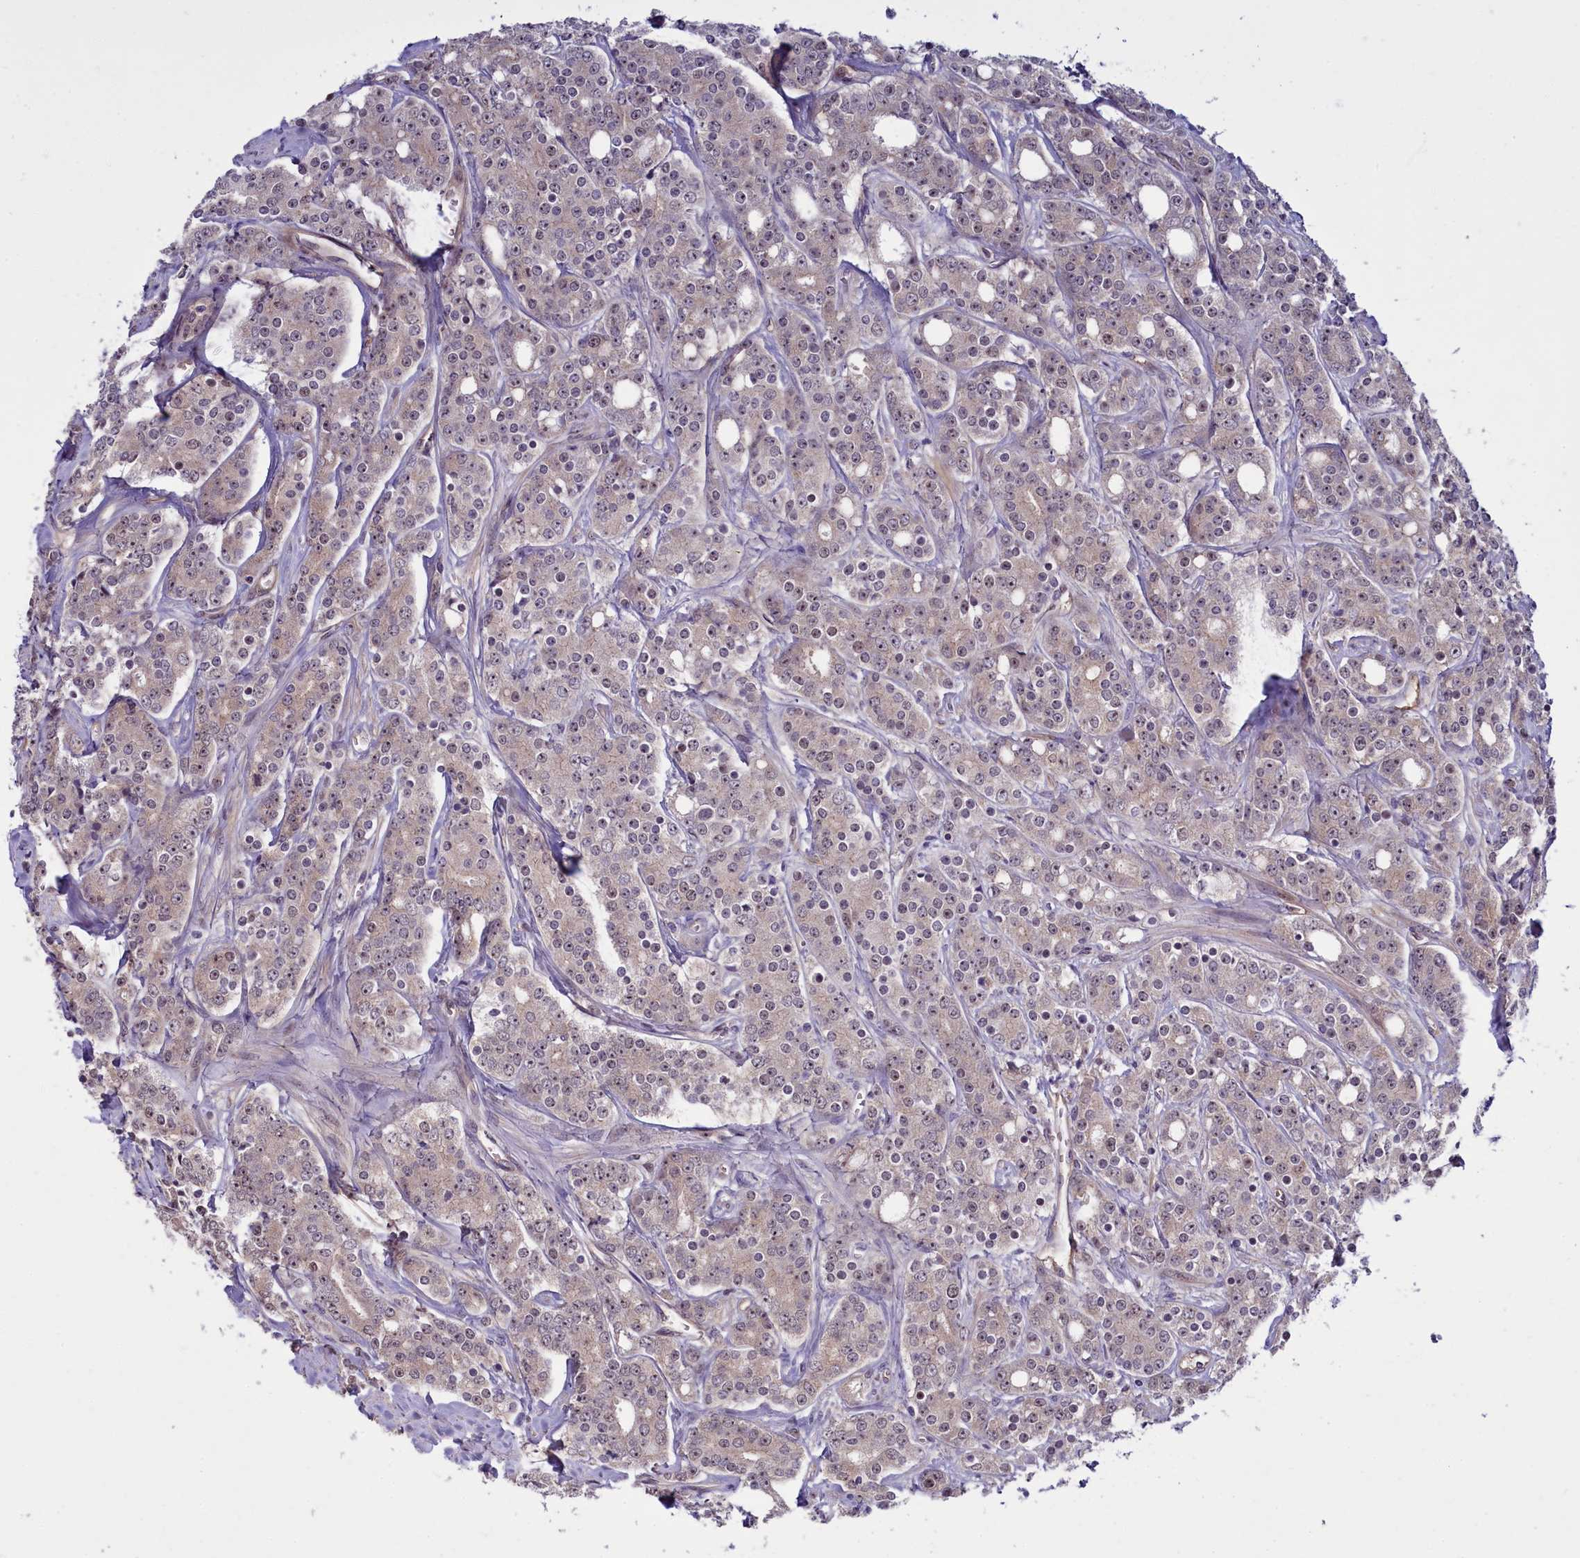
{"staining": {"intensity": "weak", "quantity": "<25%", "location": "cytoplasmic/membranous"}, "tissue": "prostate cancer", "cell_type": "Tumor cells", "image_type": "cancer", "snomed": [{"axis": "morphology", "description": "Adenocarcinoma, High grade"}, {"axis": "topography", "description": "Prostate"}], "caption": "DAB immunohistochemical staining of adenocarcinoma (high-grade) (prostate) displays no significant expression in tumor cells.", "gene": "BCAR1", "patient": {"sex": "male", "age": 62}}